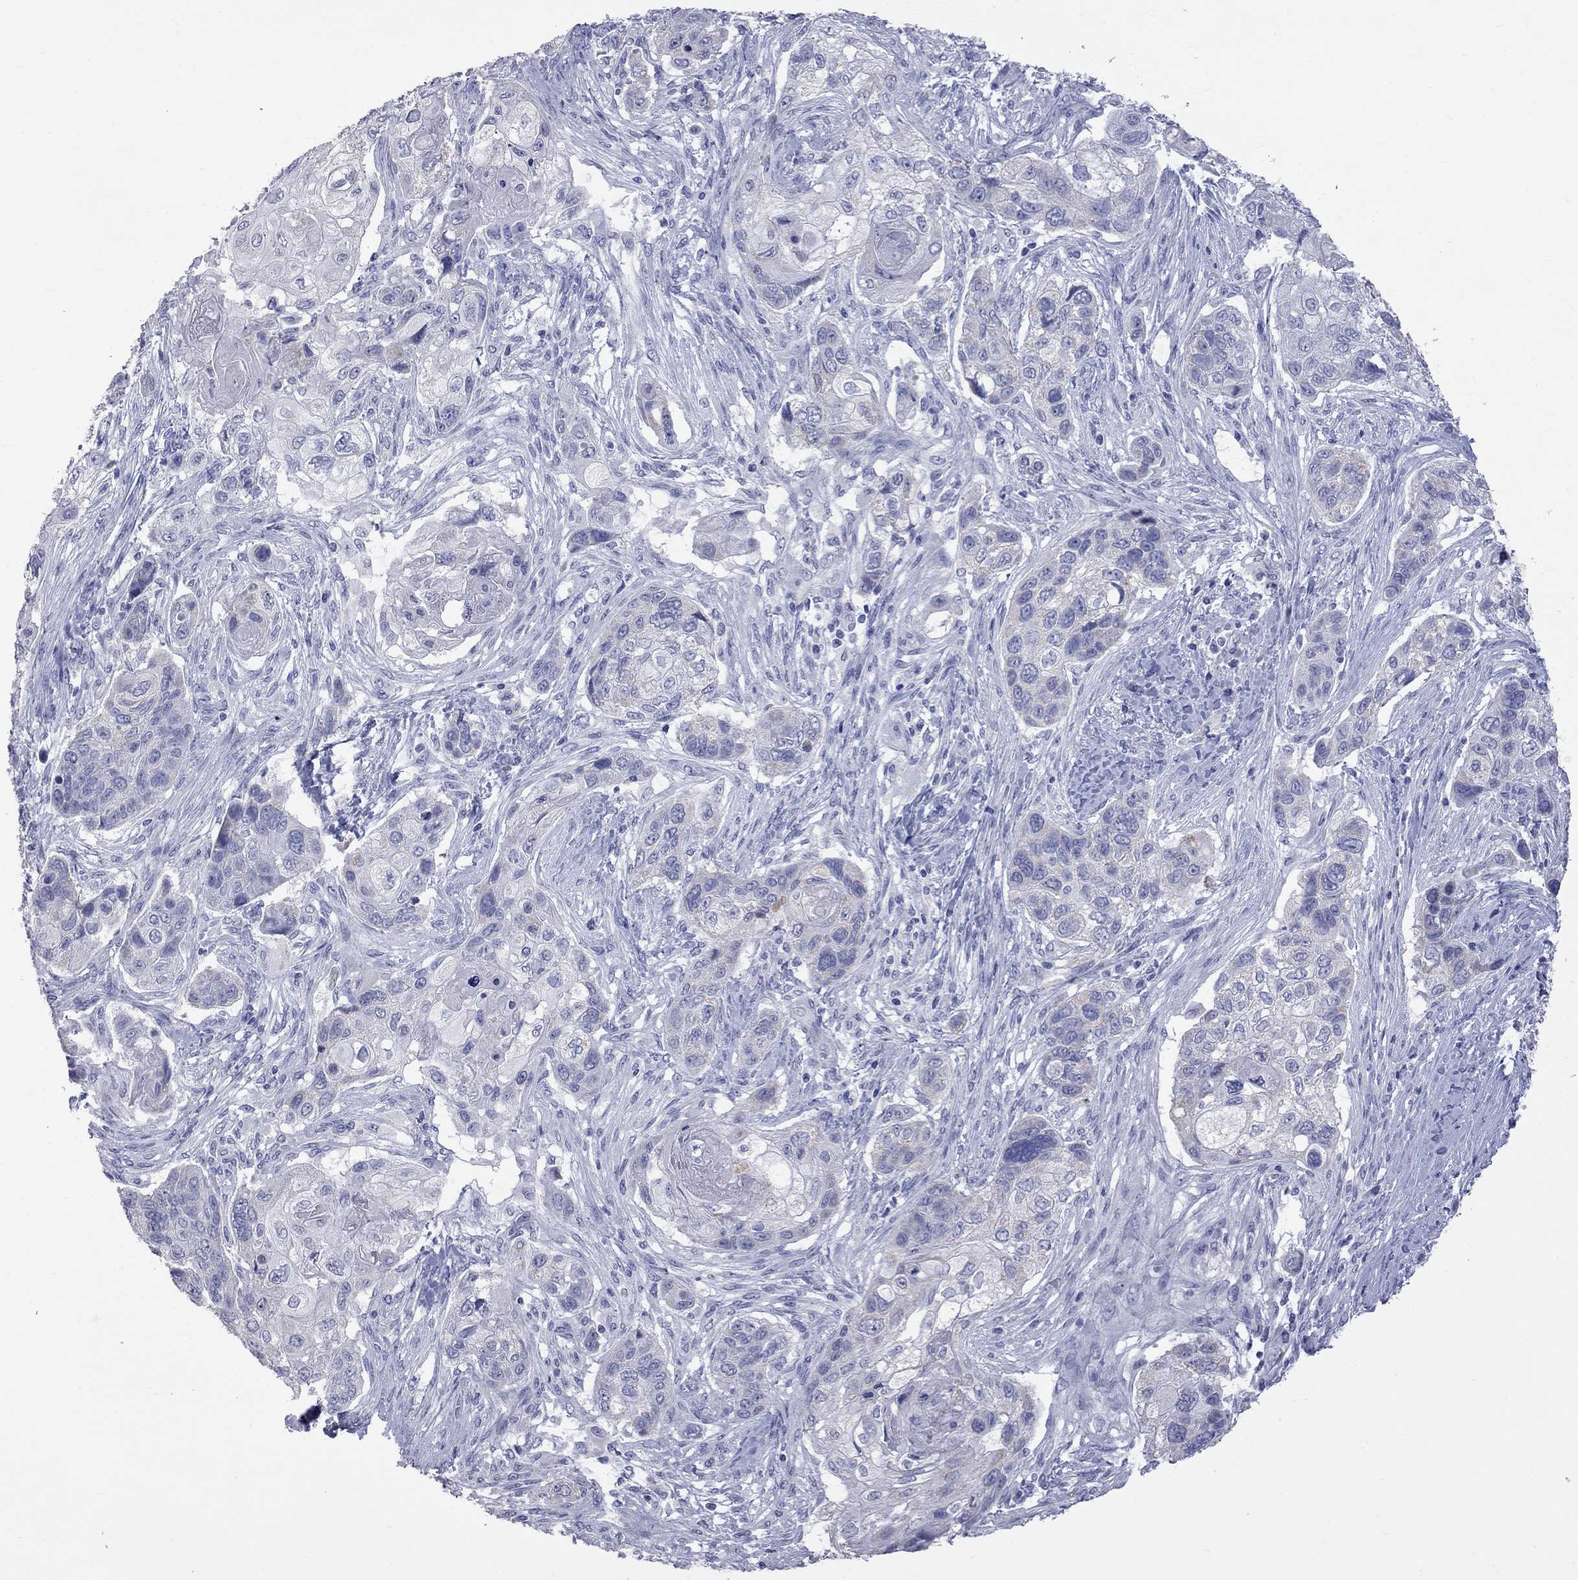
{"staining": {"intensity": "negative", "quantity": "none", "location": "none"}, "tissue": "lung cancer", "cell_type": "Tumor cells", "image_type": "cancer", "snomed": [{"axis": "morphology", "description": "Normal tissue, NOS"}, {"axis": "morphology", "description": "Squamous cell carcinoma, NOS"}, {"axis": "topography", "description": "Bronchus"}, {"axis": "topography", "description": "Lung"}], "caption": "Immunohistochemistry (IHC) histopathology image of squamous cell carcinoma (lung) stained for a protein (brown), which shows no staining in tumor cells.", "gene": "KCND2", "patient": {"sex": "male", "age": 69}}